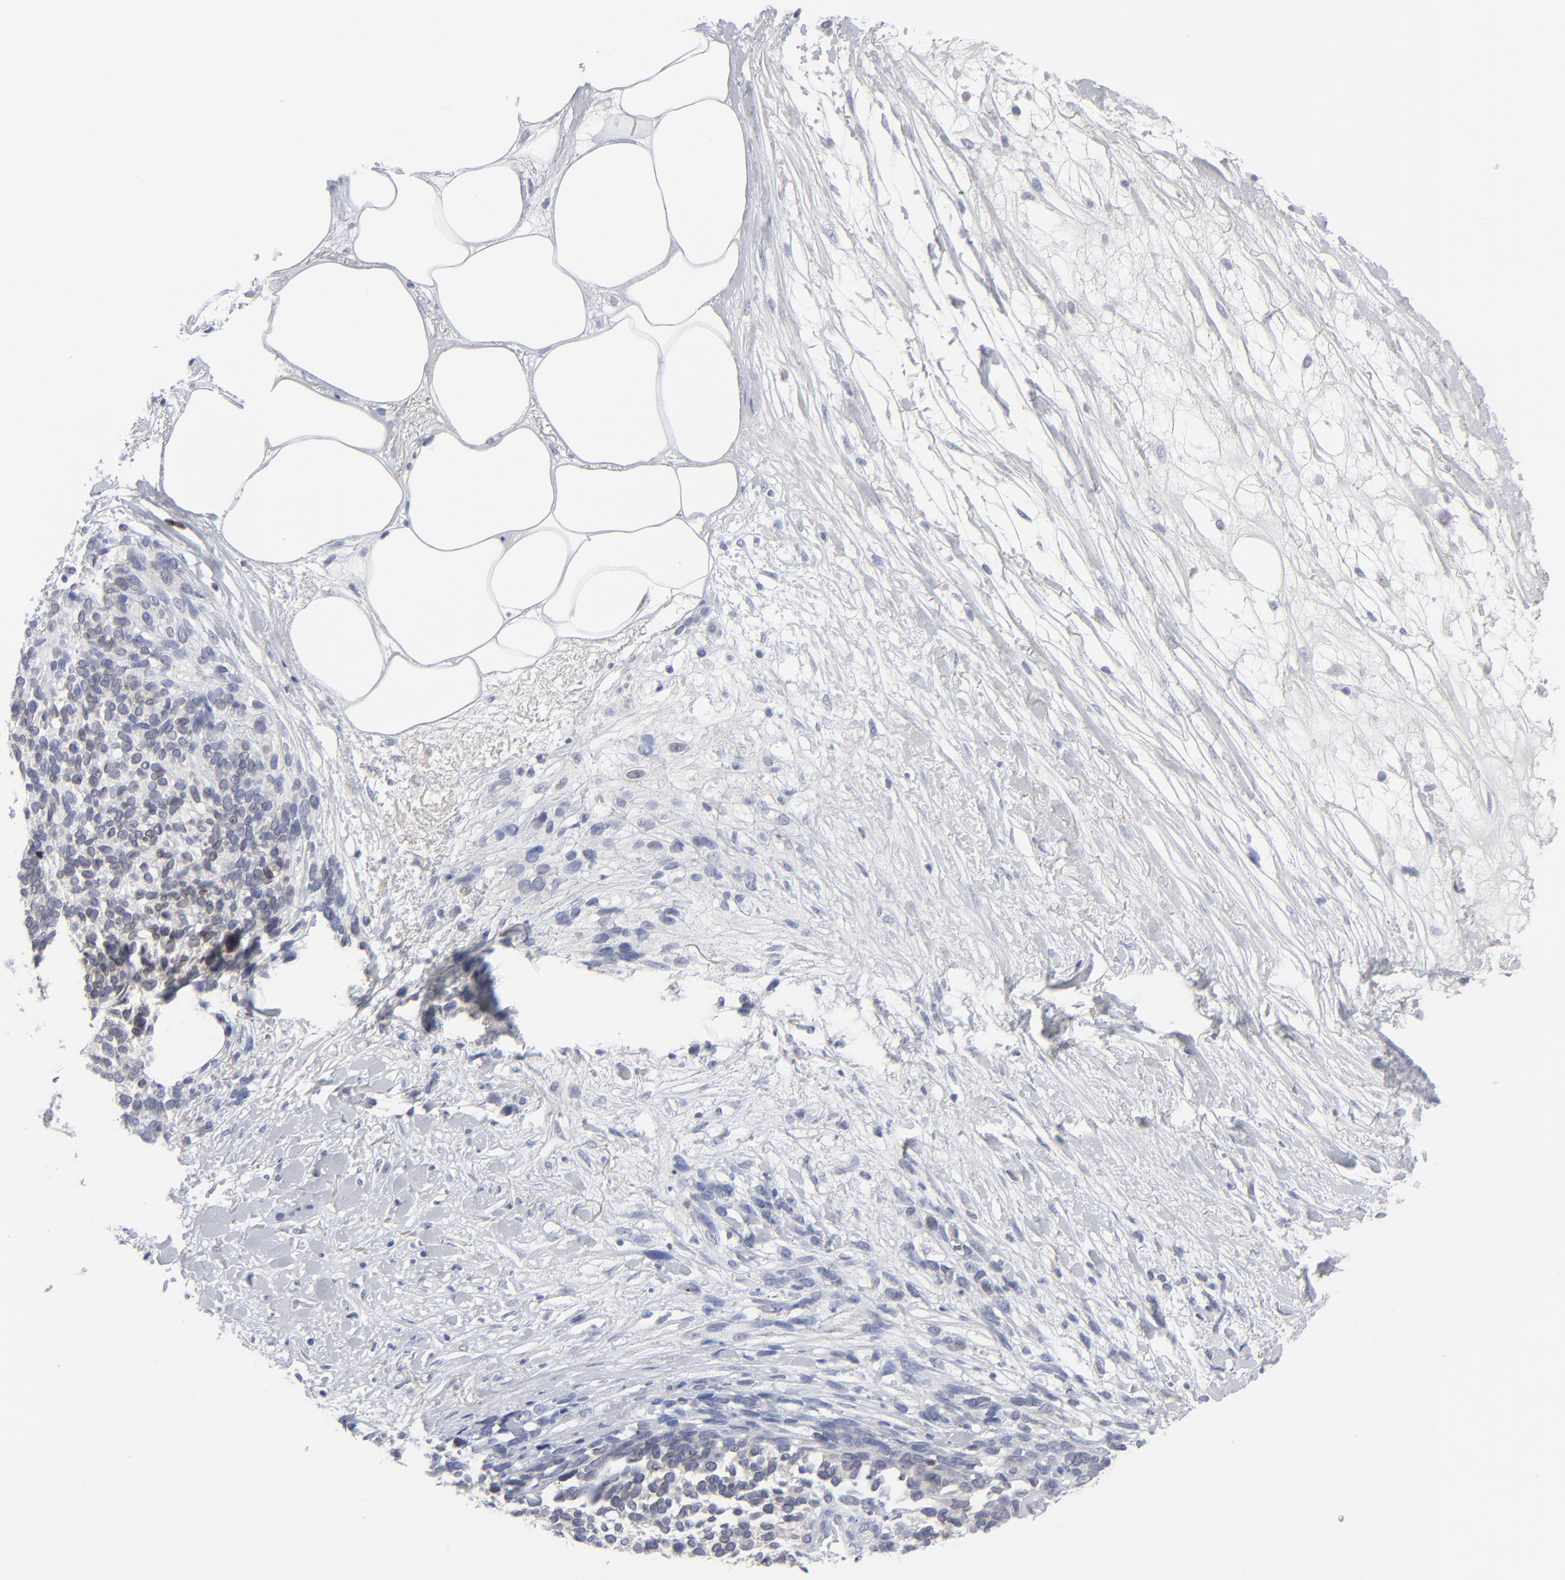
{"staining": {"intensity": "negative", "quantity": "none", "location": "none"}, "tissue": "melanoma", "cell_type": "Tumor cells", "image_type": "cancer", "snomed": [{"axis": "morphology", "description": "Malignant melanoma, NOS"}, {"axis": "topography", "description": "Skin"}], "caption": "Malignant melanoma stained for a protein using immunohistochemistry (IHC) displays no expression tumor cells.", "gene": "NUP88", "patient": {"sex": "female", "age": 85}}